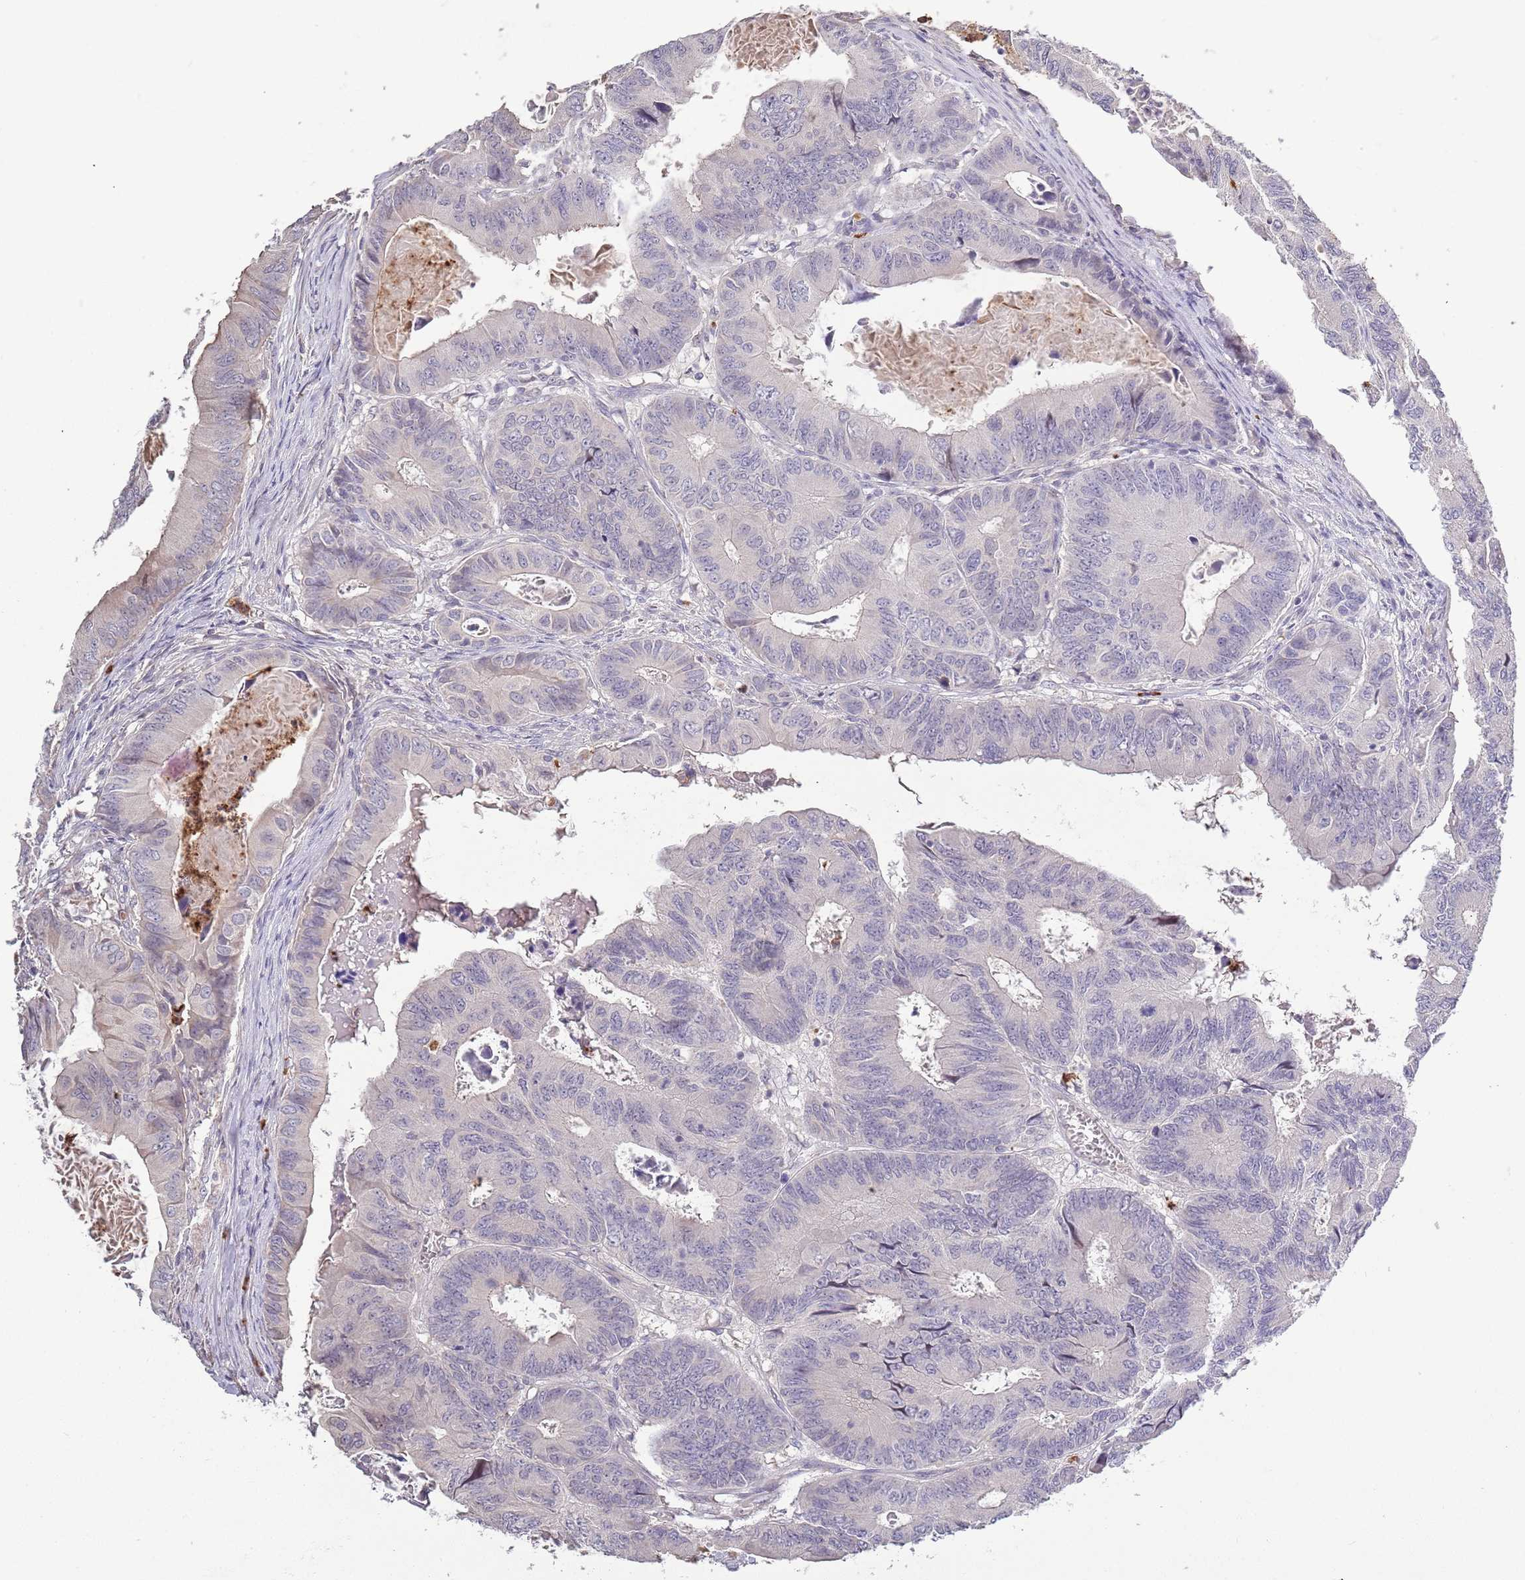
{"staining": {"intensity": "negative", "quantity": "none", "location": "none"}, "tissue": "colorectal cancer", "cell_type": "Tumor cells", "image_type": "cancer", "snomed": [{"axis": "morphology", "description": "Adenocarcinoma, NOS"}, {"axis": "topography", "description": "Colon"}], "caption": "Tumor cells show no significant protein positivity in colorectal cancer.", "gene": "P2RY13", "patient": {"sex": "male", "age": 85}}